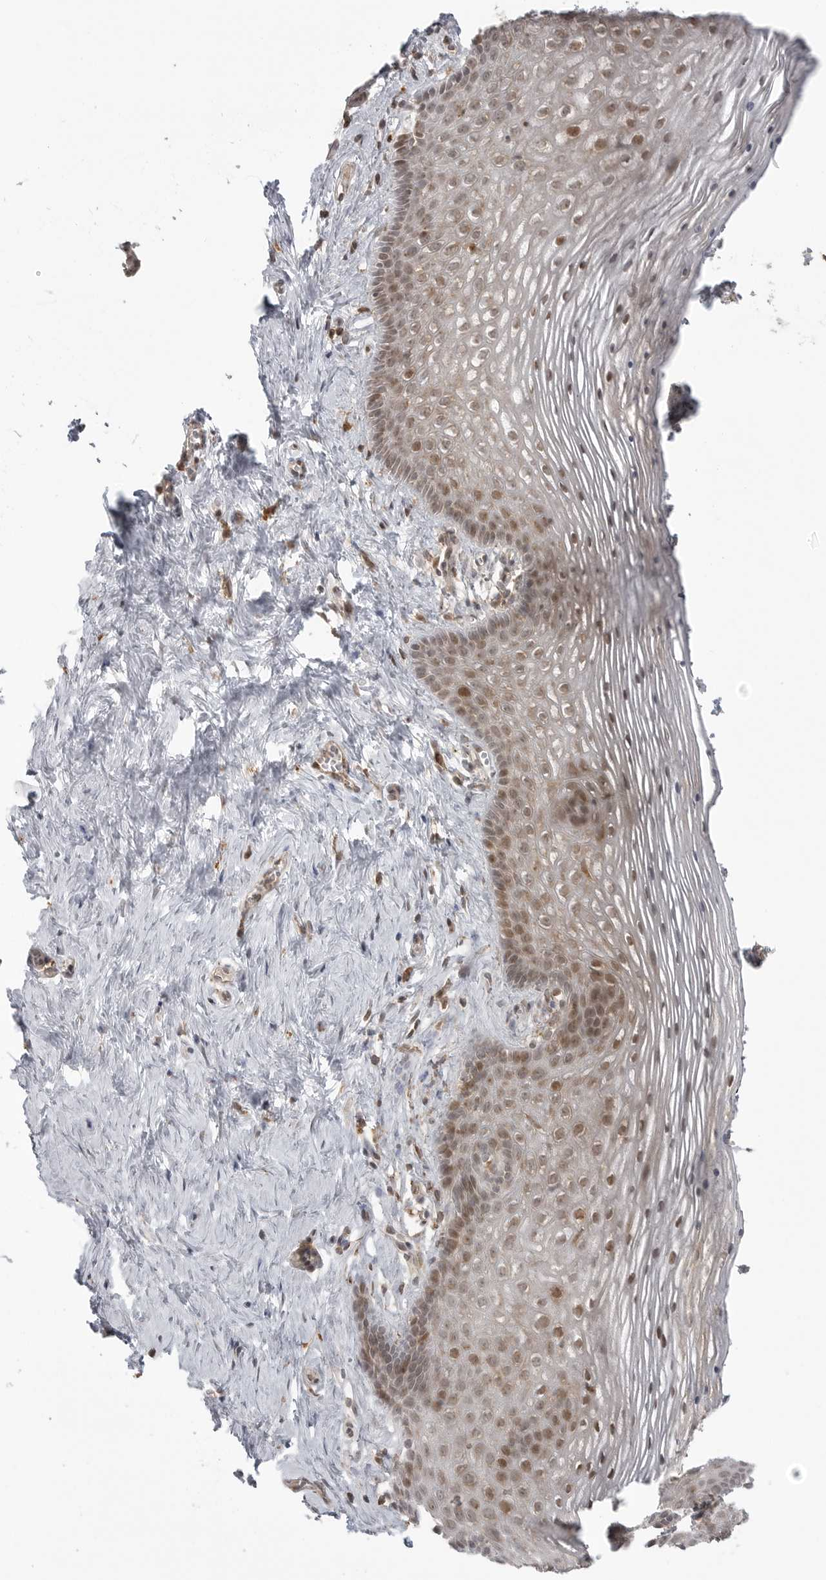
{"staining": {"intensity": "moderate", "quantity": "25%-75%", "location": "nuclear"}, "tissue": "vagina", "cell_type": "Squamous epithelial cells", "image_type": "normal", "snomed": [{"axis": "morphology", "description": "Normal tissue, NOS"}, {"axis": "topography", "description": "Vagina"}], "caption": "Protein staining by IHC exhibits moderate nuclear staining in about 25%-75% of squamous epithelial cells in benign vagina. (DAB IHC with brightfield microscopy, high magnification).", "gene": "FAT3", "patient": {"sex": "female", "age": 32}}